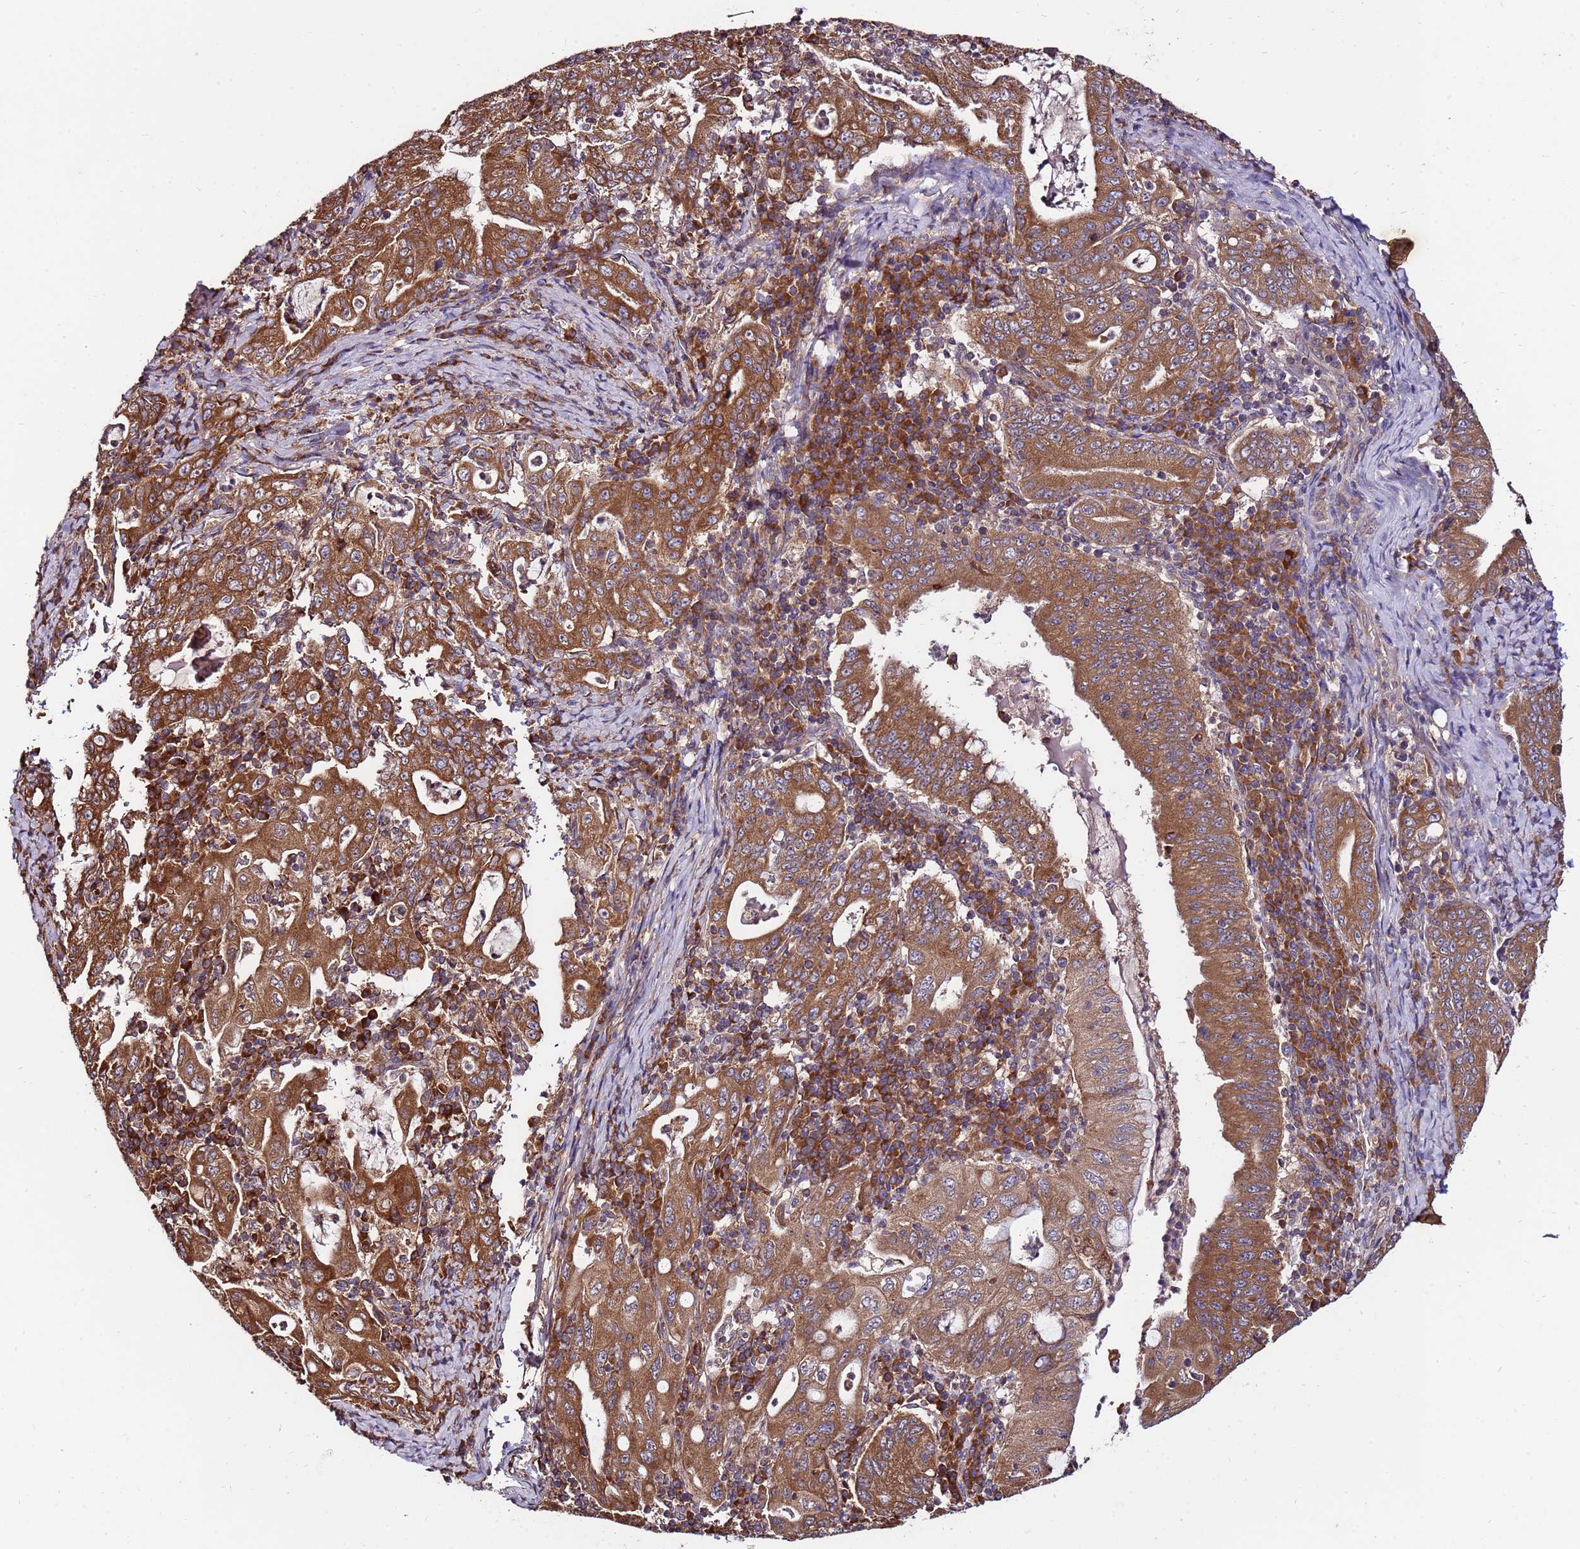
{"staining": {"intensity": "strong", "quantity": ">75%", "location": "cytoplasmic/membranous"}, "tissue": "stomach cancer", "cell_type": "Tumor cells", "image_type": "cancer", "snomed": [{"axis": "morphology", "description": "Normal tissue, NOS"}, {"axis": "morphology", "description": "Adenocarcinoma, NOS"}, {"axis": "topography", "description": "Esophagus"}, {"axis": "topography", "description": "Stomach, upper"}, {"axis": "topography", "description": "Peripheral nerve tissue"}], "caption": "Adenocarcinoma (stomach) stained with a protein marker demonstrates strong staining in tumor cells.", "gene": "SLC44A5", "patient": {"sex": "male", "age": 62}}